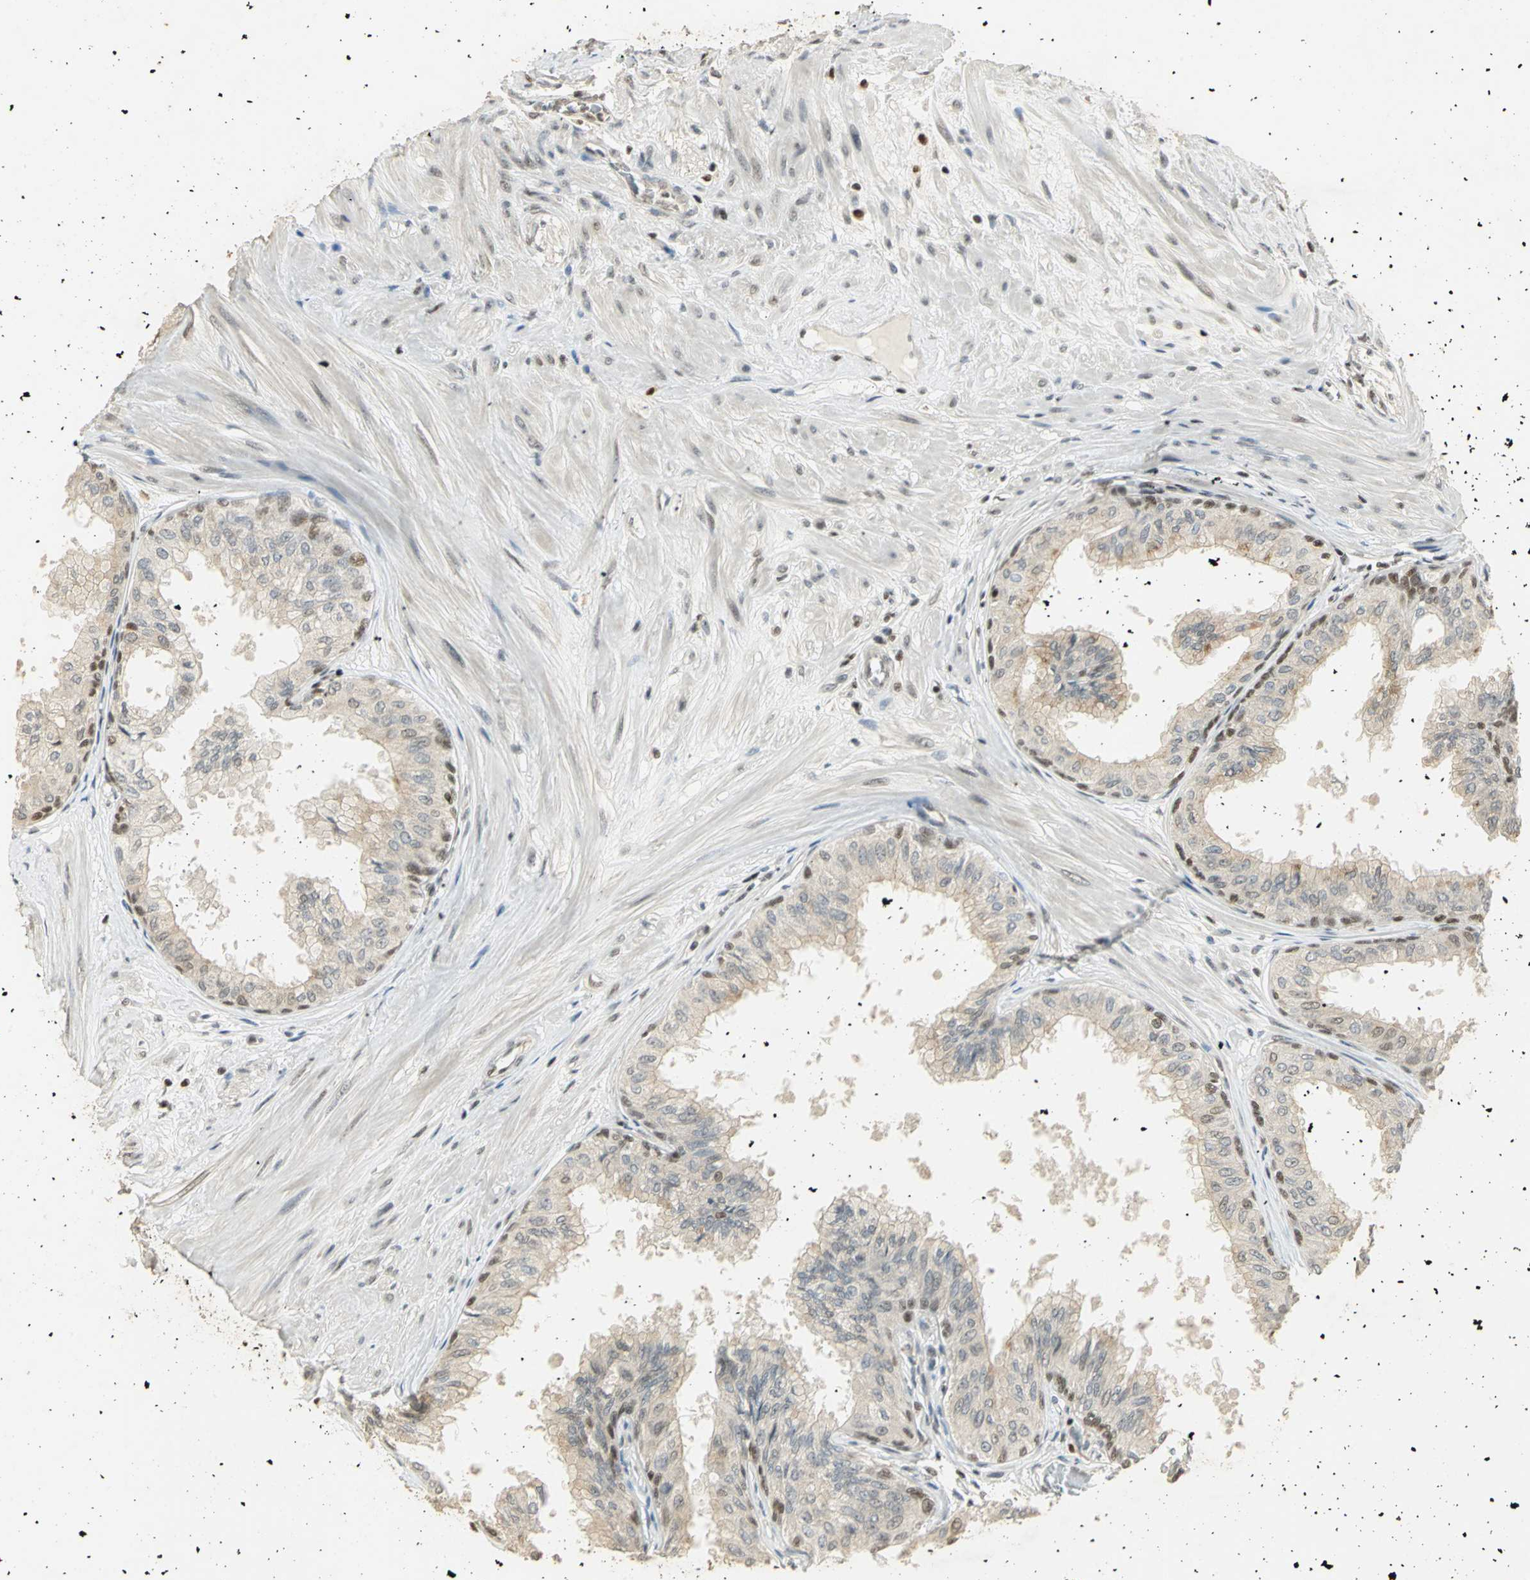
{"staining": {"intensity": "moderate", "quantity": ">75%", "location": "cytoplasmic/membranous,nuclear"}, "tissue": "prostate", "cell_type": "Glandular cells", "image_type": "normal", "snomed": [{"axis": "morphology", "description": "Normal tissue, NOS"}, {"axis": "topography", "description": "Prostate"}, {"axis": "topography", "description": "Seminal veicle"}], "caption": "High-magnification brightfield microscopy of normal prostate stained with DAB (brown) and counterstained with hematoxylin (blue). glandular cells exhibit moderate cytoplasmic/membranous,nuclear expression is identified in about>75% of cells. (Brightfield microscopy of DAB IHC at high magnification).", "gene": "ELF1", "patient": {"sex": "male", "age": 60}}